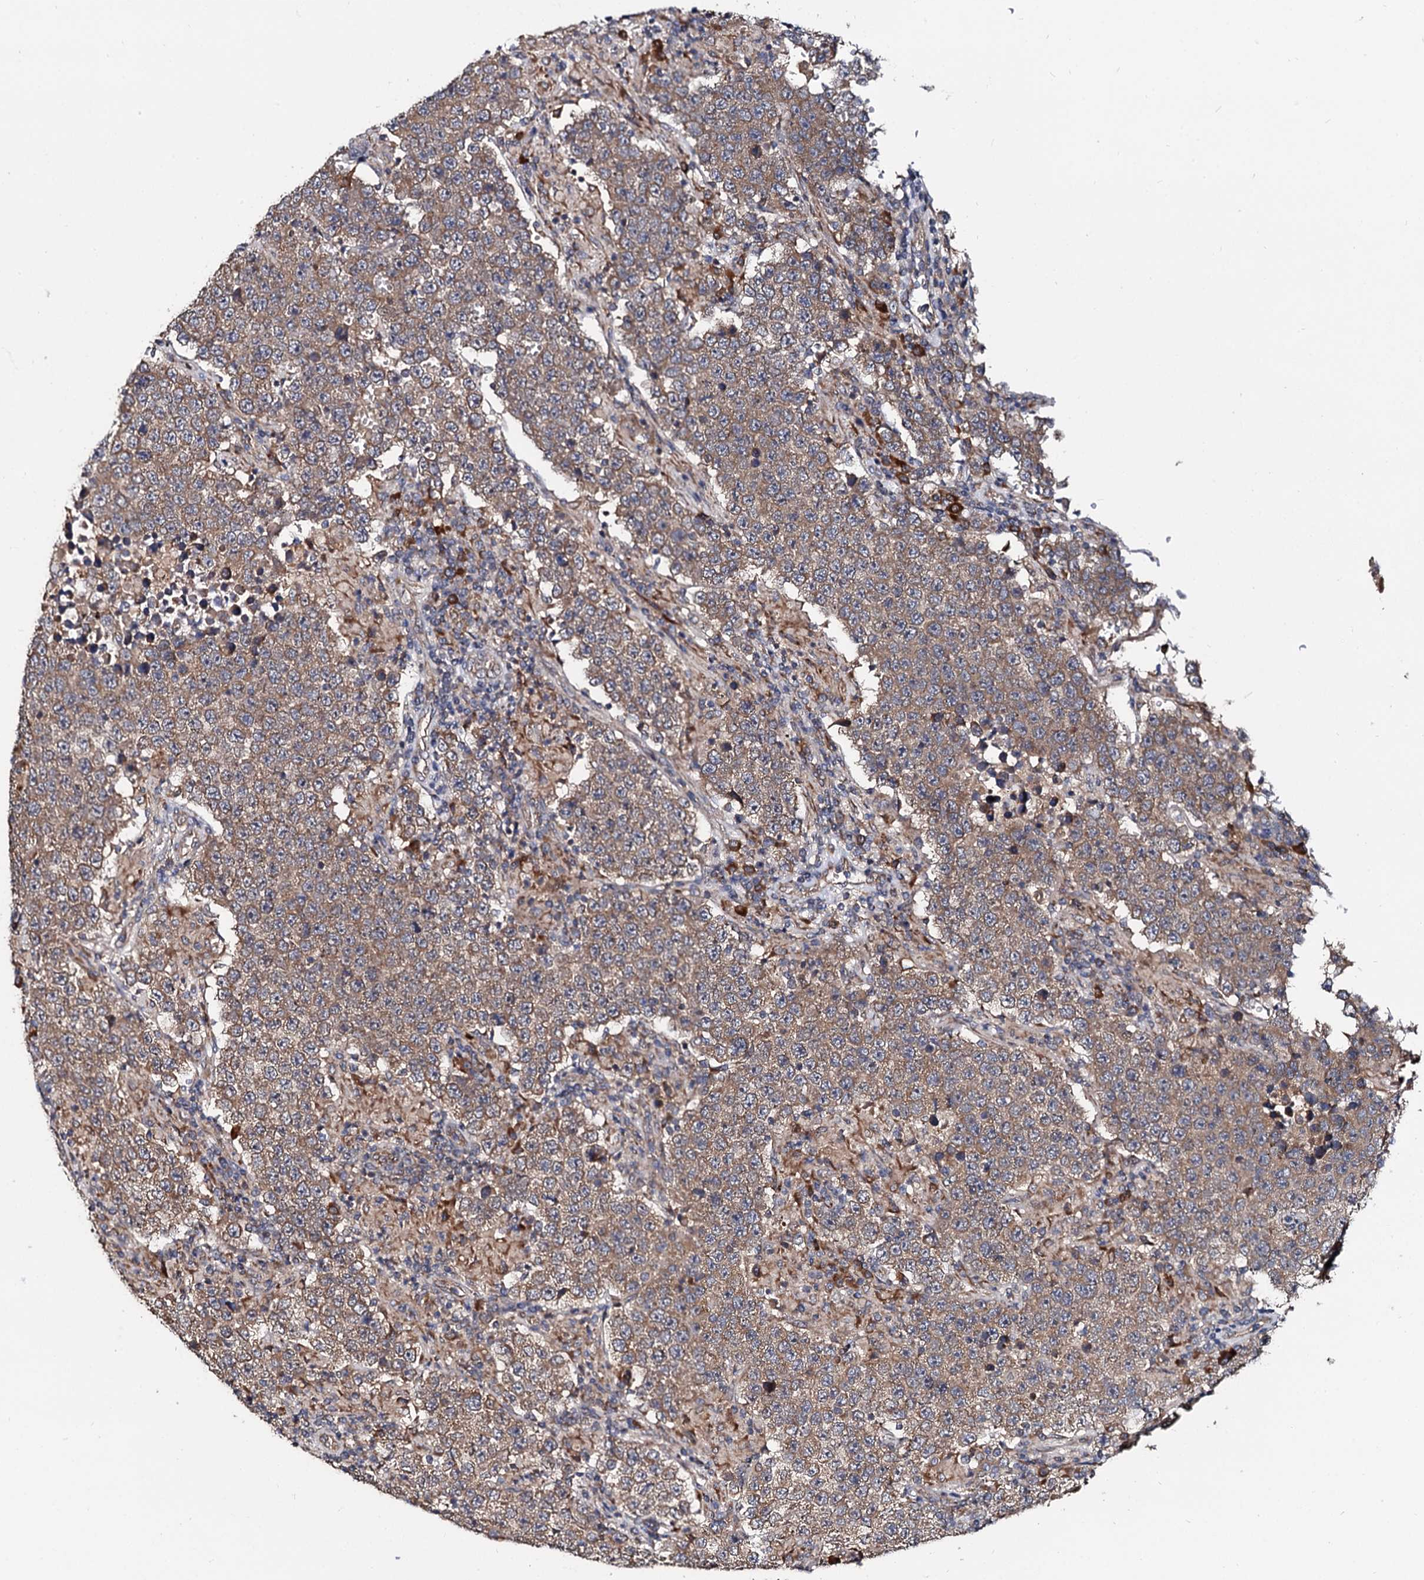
{"staining": {"intensity": "moderate", "quantity": ">75%", "location": "cytoplasmic/membranous"}, "tissue": "testis cancer", "cell_type": "Tumor cells", "image_type": "cancer", "snomed": [{"axis": "morphology", "description": "Normal tissue, NOS"}, {"axis": "morphology", "description": "Urothelial carcinoma, High grade"}, {"axis": "morphology", "description": "Seminoma, NOS"}, {"axis": "morphology", "description": "Carcinoma, Embryonal, NOS"}, {"axis": "topography", "description": "Urinary bladder"}, {"axis": "topography", "description": "Testis"}], "caption": "Protein staining of testis seminoma tissue demonstrates moderate cytoplasmic/membranous positivity in about >75% of tumor cells. (DAB (3,3'-diaminobenzidine) IHC with brightfield microscopy, high magnification).", "gene": "WWC3", "patient": {"sex": "male", "age": 41}}